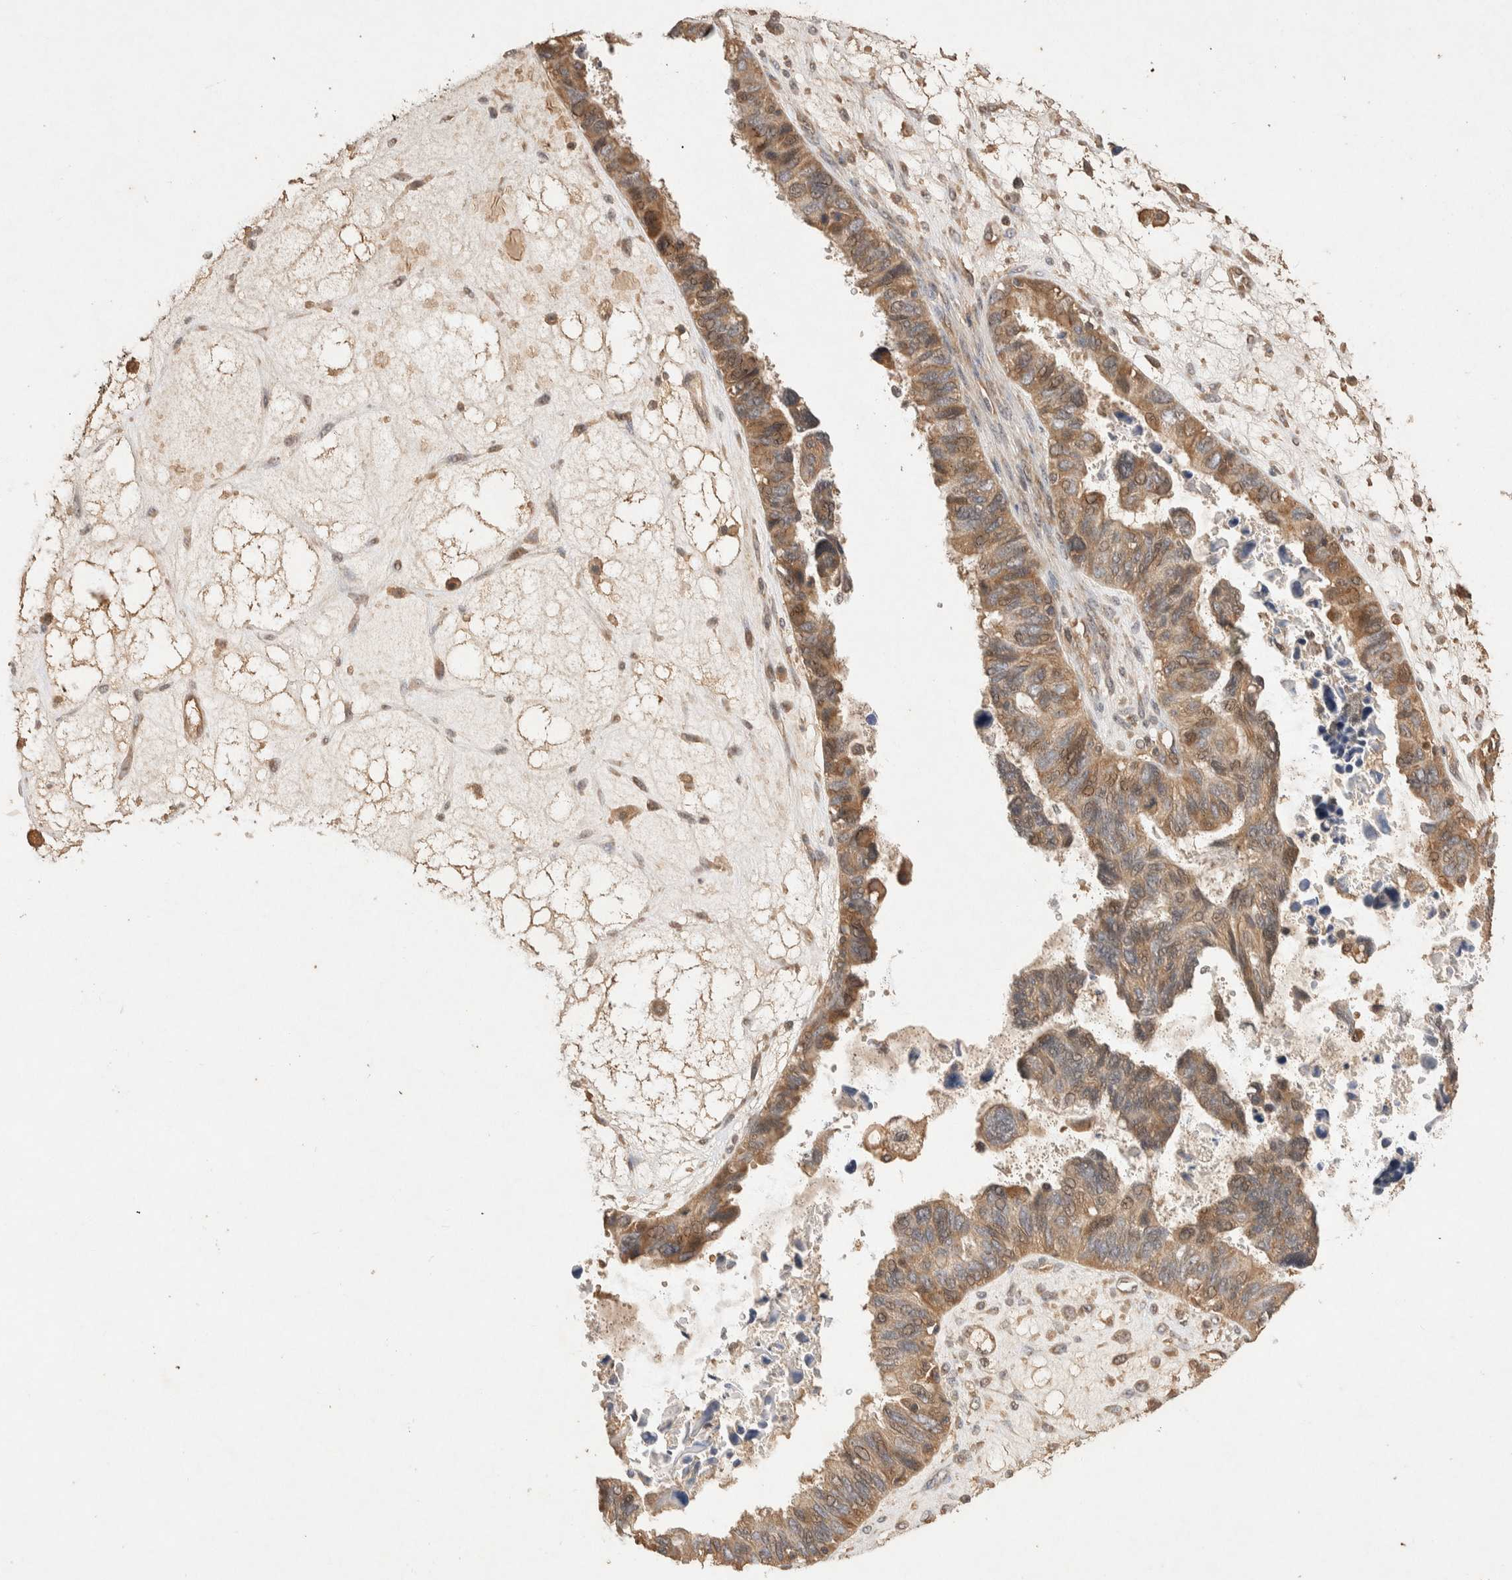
{"staining": {"intensity": "moderate", "quantity": "25%-75%", "location": "cytoplasmic/membranous"}, "tissue": "ovarian cancer", "cell_type": "Tumor cells", "image_type": "cancer", "snomed": [{"axis": "morphology", "description": "Cystadenocarcinoma, serous, NOS"}, {"axis": "topography", "description": "Ovary"}], "caption": "Ovarian cancer (serous cystadenocarcinoma) stained with a brown dye shows moderate cytoplasmic/membranous positive expression in about 25%-75% of tumor cells.", "gene": "NSMAF", "patient": {"sex": "female", "age": 79}}